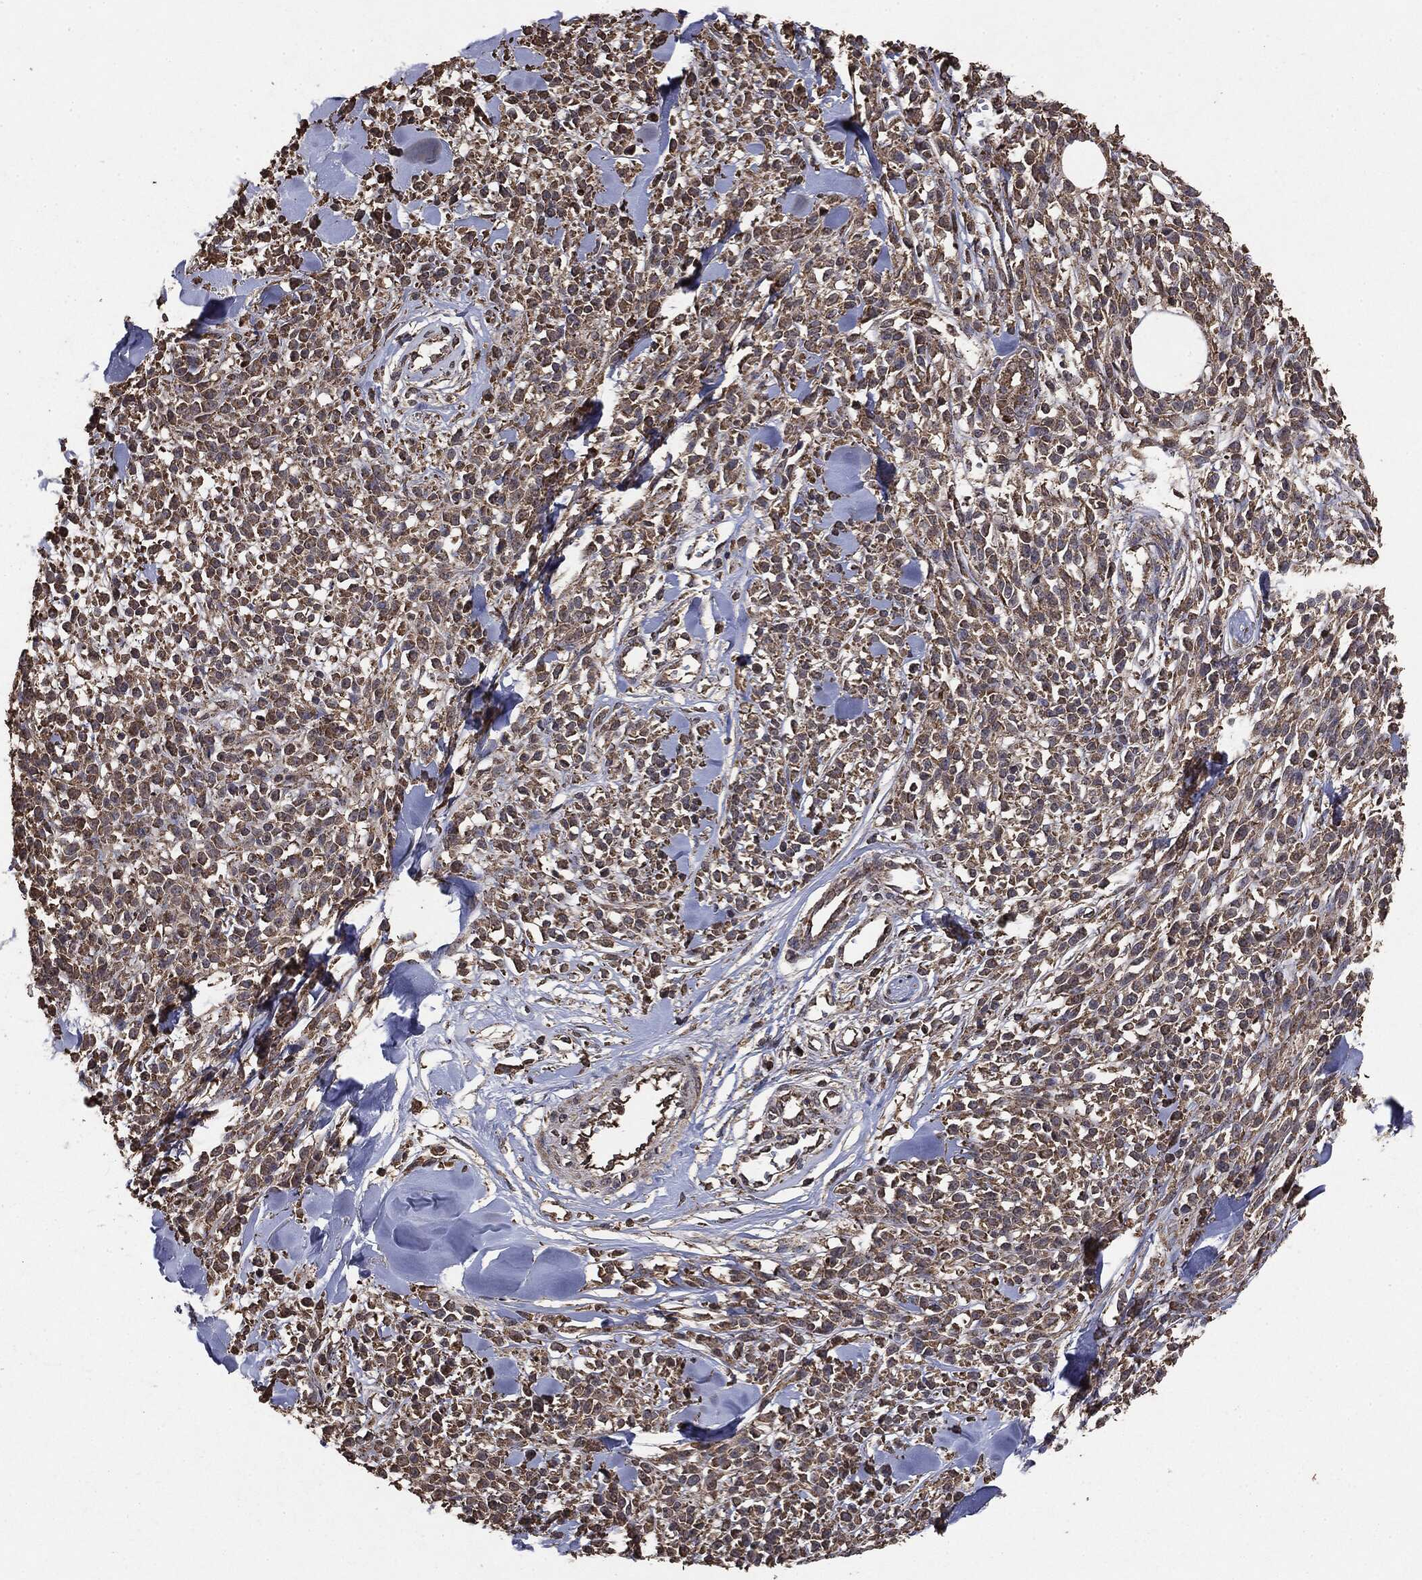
{"staining": {"intensity": "moderate", "quantity": ">75%", "location": "cytoplasmic/membranous"}, "tissue": "melanoma", "cell_type": "Tumor cells", "image_type": "cancer", "snomed": [{"axis": "morphology", "description": "Malignant melanoma, NOS"}, {"axis": "topography", "description": "Skin"}, {"axis": "topography", "description": "Skin of trunk"}], "caption": "Immunohistochemistry (IHC) (DAB) staining of human malignant melanoma displays moderate cytoplasmic/membranous protein positivity in approximately >75% of tumor cells. (brown staining indicates protein expression, while blue staining denotes nuclei).", "gene": "MTOR", "patient": {"sex": "male", "age": 74}}